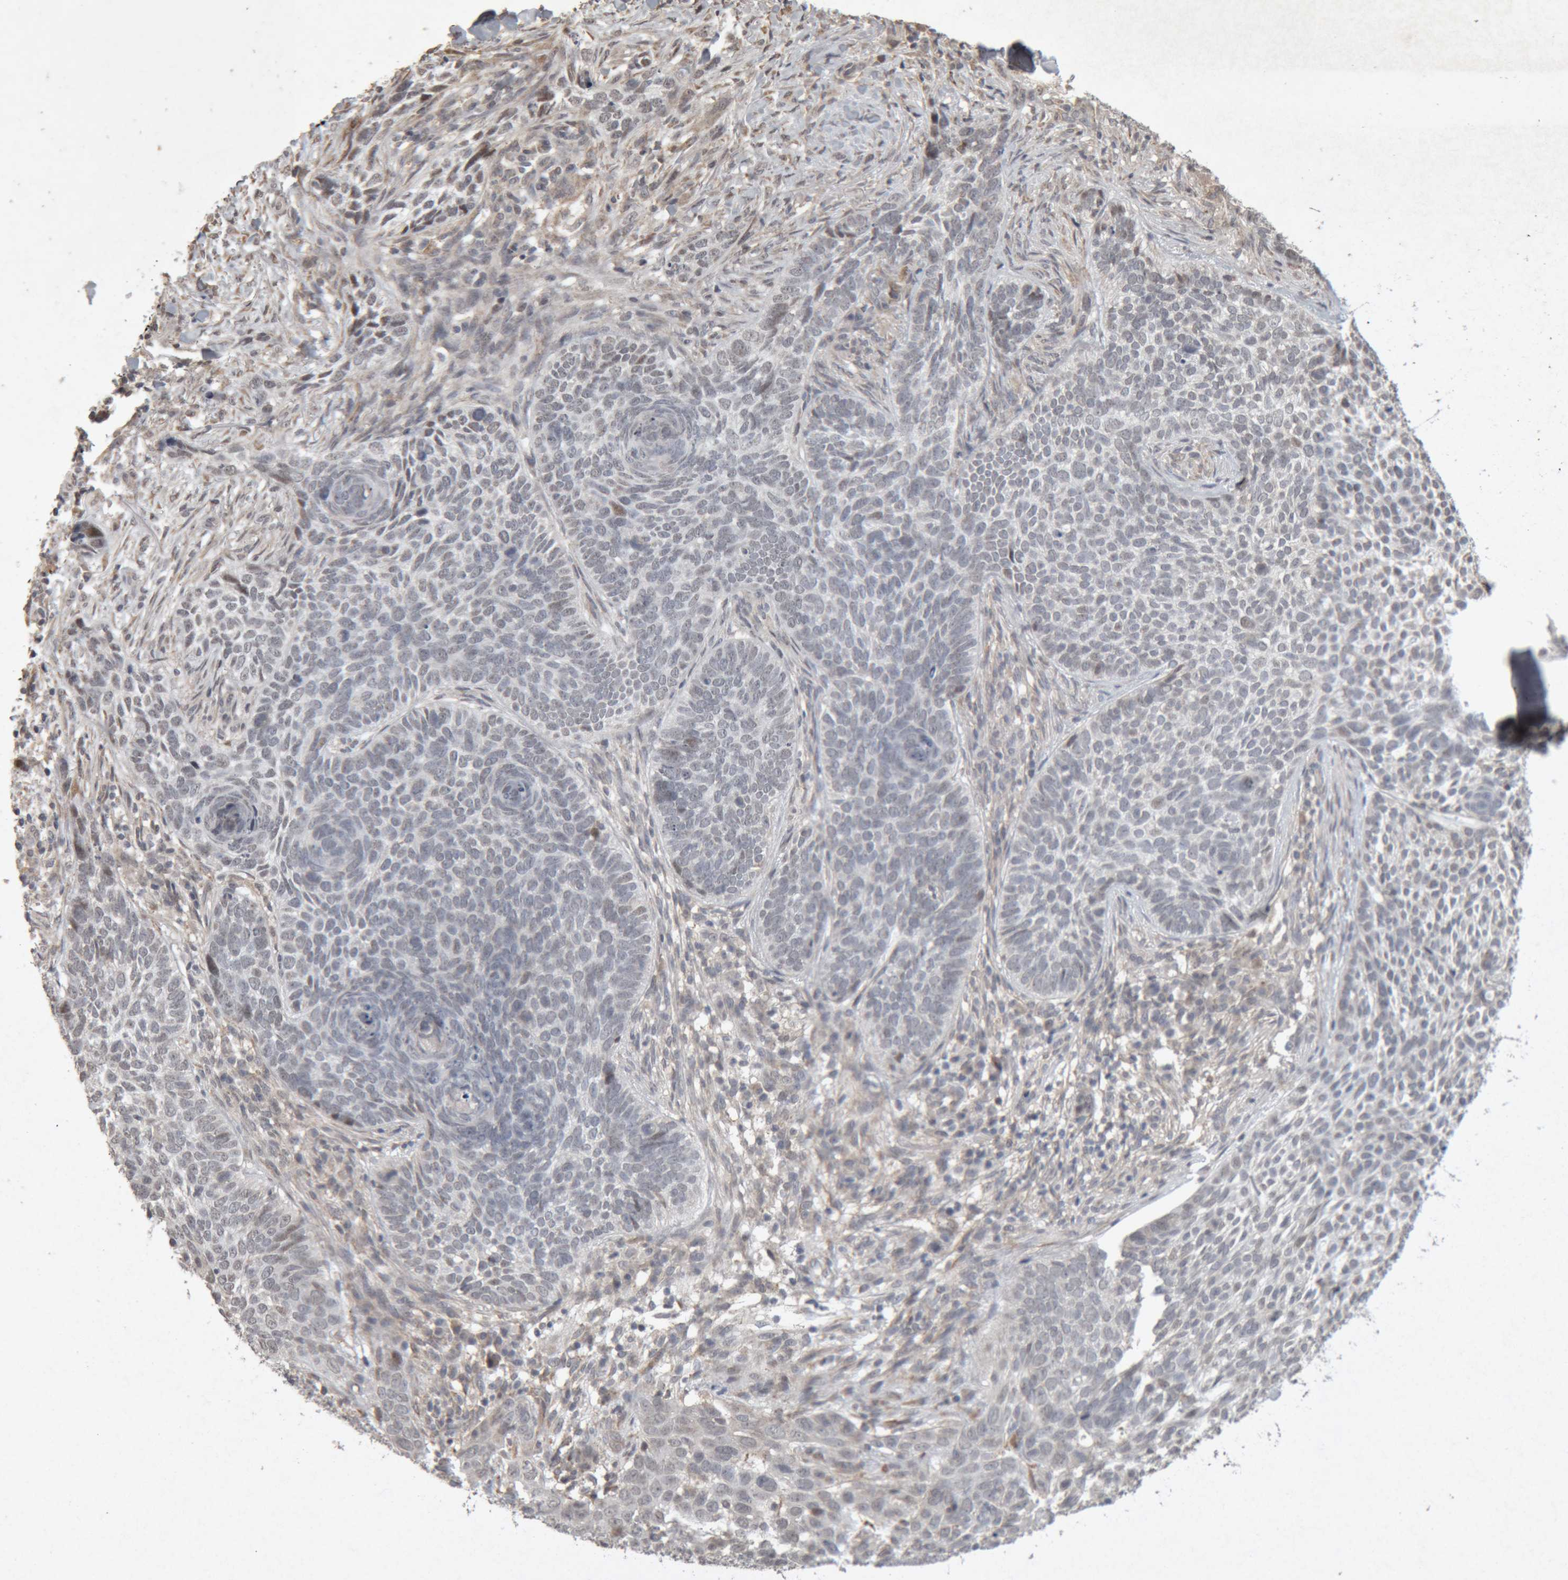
{"staining": {"intensity": "negative", "quantity": "none", "location": "none"}, "tissue": "skin cancer", "cell_type": "Tumor cells", "image_type": "cancer", "snomed": [{"axis": "morphology", "description": "Basal cell carcinoma"}, {"axis": "topography", "description": "Skin"}], "caption": "Immunohistochemistry (IHC) image of human skin basal cell carcinoma stained for a protein (brown), which shows no positivity in tumor cells.", "gene": "MEP1A", "patient": {"sex": "female", "age": 64}}